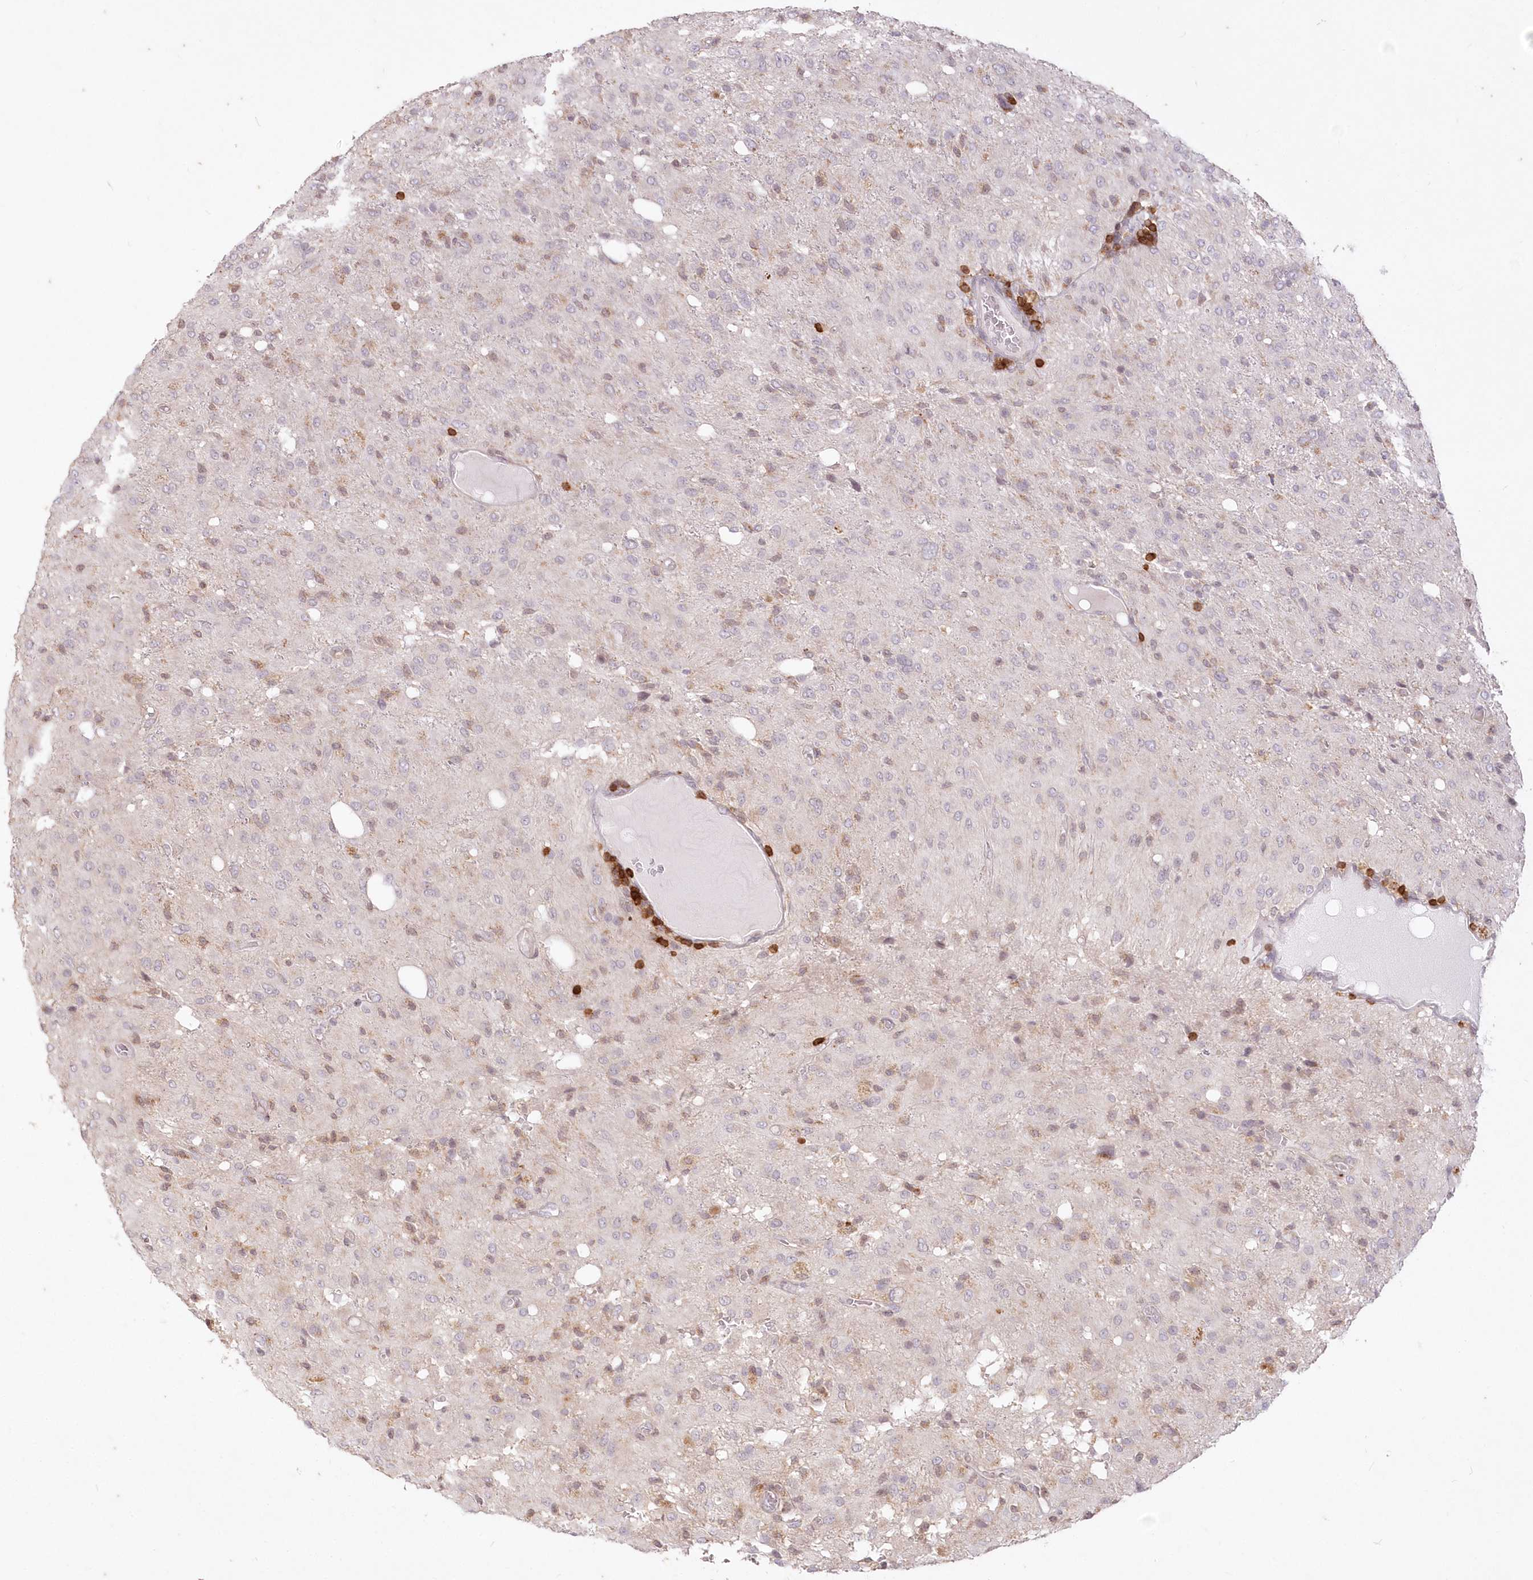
{"staining": {"intensity": "weak", "quantity": "<25%", "location": "cytoplasmic/membranous"}, "tissue": "glioma", "cell_type": "Tumor cells", "image_type": "cancer", "snomed": [{"axis": "morphology", "description": "Glioma, malignant, High grade"}, {"axis": "topography", "description": "Brain"}], "caption": "Immunohistochemistry (IHC) histopathology image of neoplastic tissue: human glioma stained with DAB (3,3'-diaminobenzidine) demonstrates no significant protein expression in tumor cells. (DAB (3,3'-diaminobenzidine) immunohistochemistry, high magnification).", "gene": "MTMR3", "patient": {"sex": "female", "age": 59}}